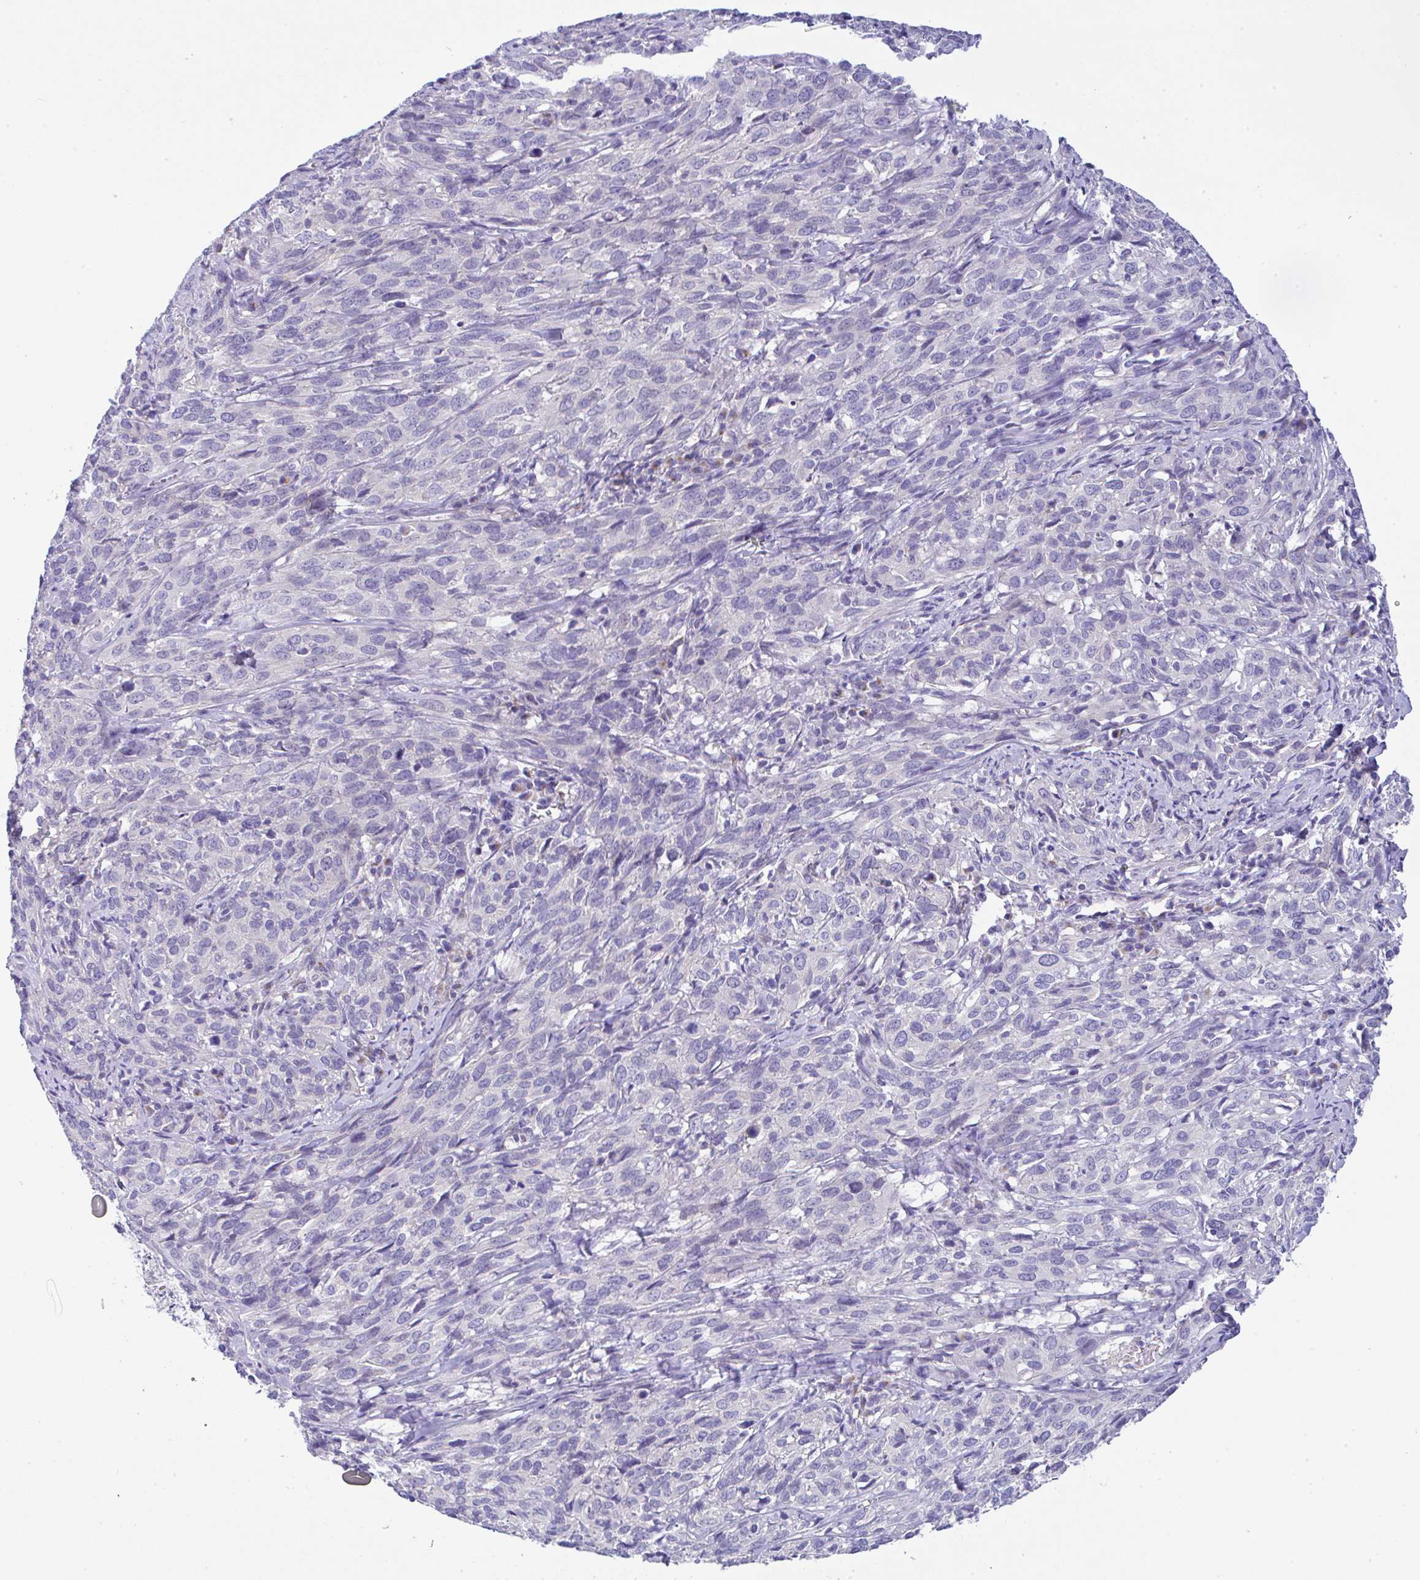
{"staining": {"intensity": "negative", "quantity": "none", "location": "none"}, "tissue": "cervical cancer", "cell_type": "Tumor cells", "image_type": "cancer", "snomed": [{"axis": "morphology", "description": "Squamous cell carcinoma, NOS"}, {"axis": "topography", "description": "Cervix"}], "caption": "A histopathology image of cervical cancer (squamous cell carcinoma) stained for a protein reveals no brown staining in tumor cells.", "gene": "SERPINE3", "patient": {"sex": "female", "age": 51}}